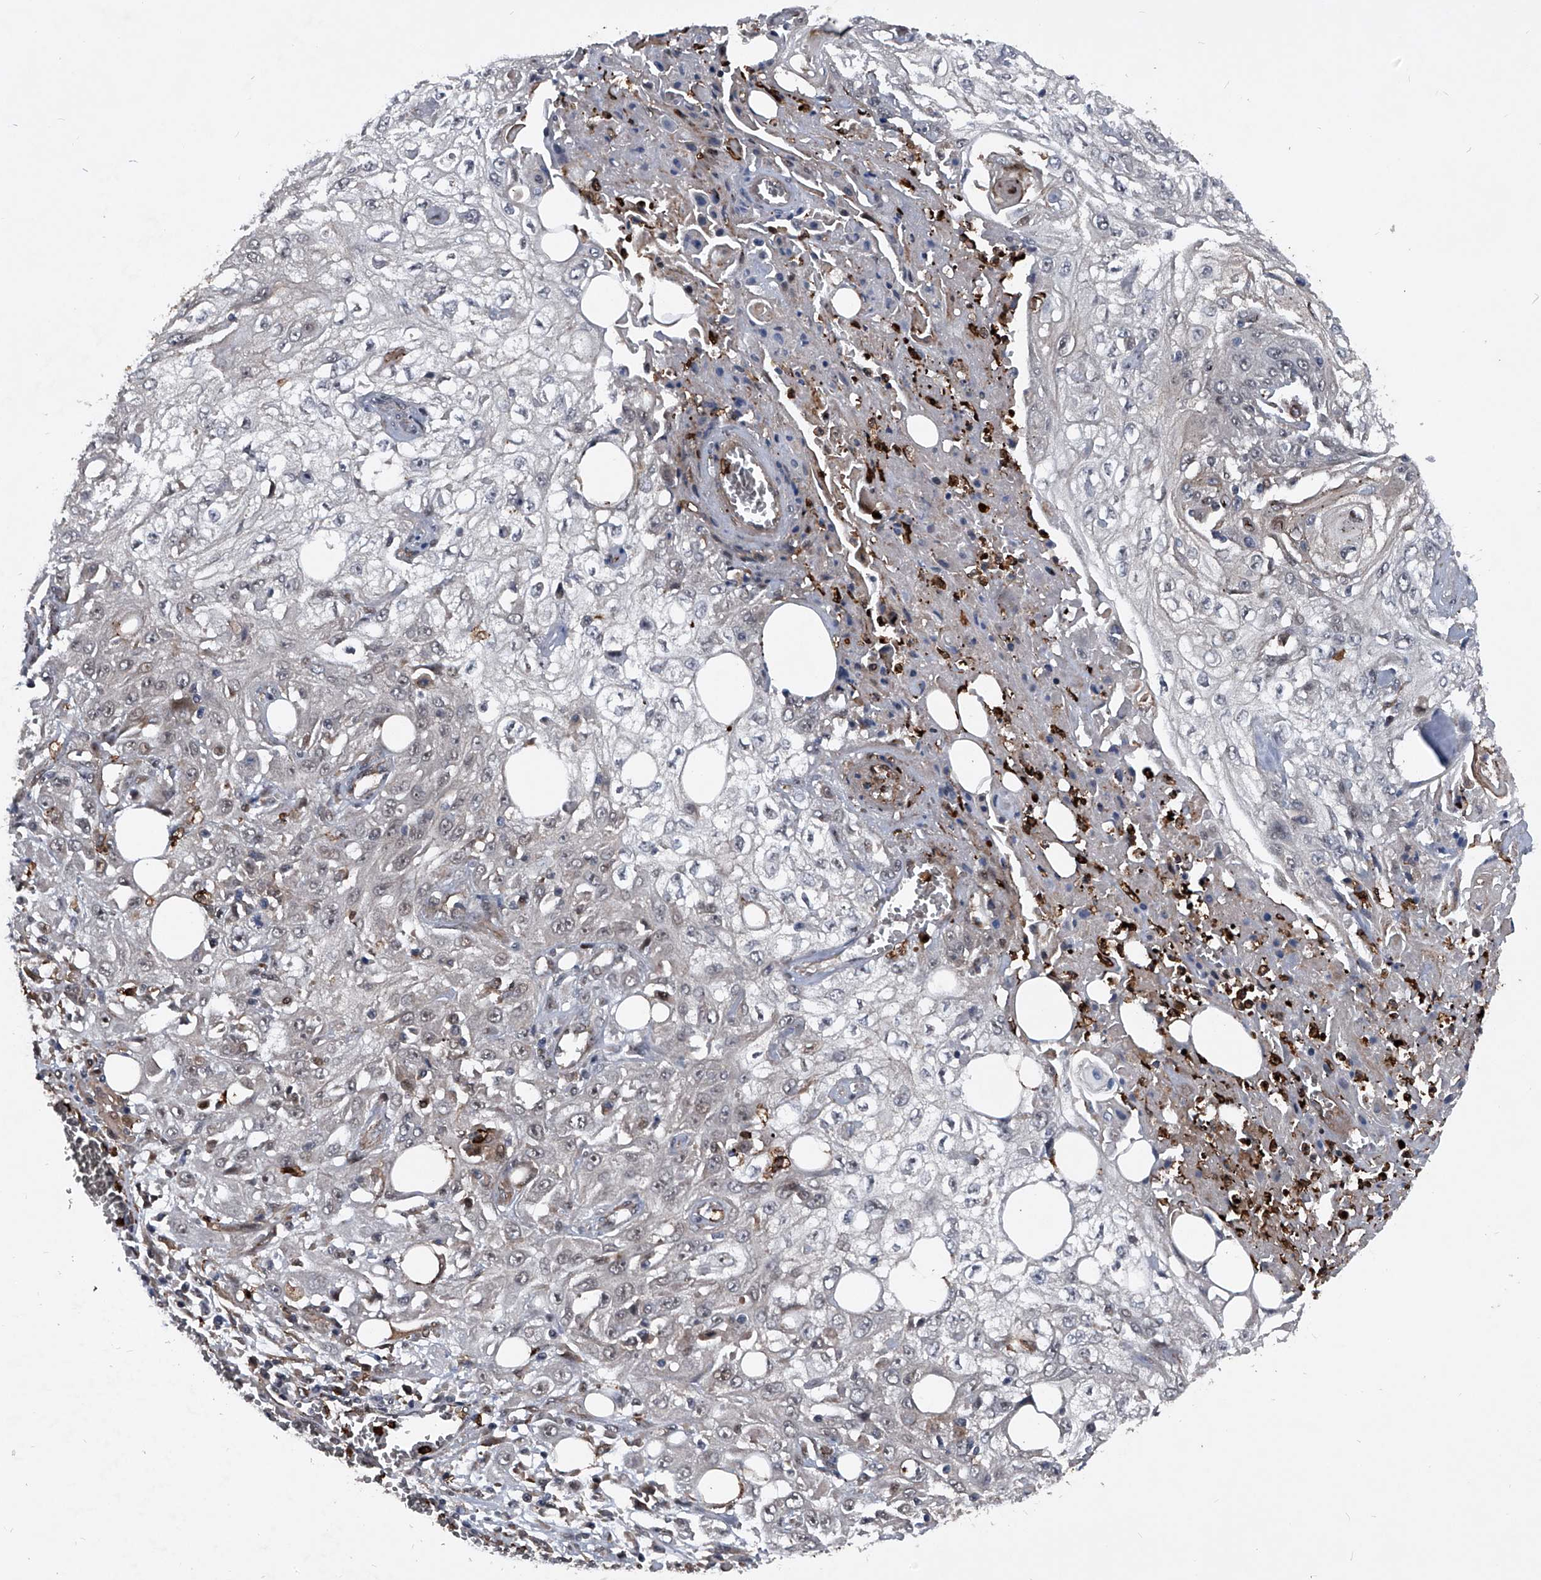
{"staining": {"intensity": "weak", "quantity": "<25%", "location": "nuclear"}, "tissue": "skin cancer", "cell_type": "Tumor cells", "image_type": "cancer", "snomed": [{"axis": "morphology", "description": "Squamous cell carcinoma, NOS"}, {"axis": "morphology", "description": "Squamous cell carcinoma, metastatic, NOS"}, {"axis": "topography", "description": "Skin"}, {"axis": "topography", "description": "Lymph node"}], "caption": "Tumor cells are negative for protein expression in human squamous cell carcinoma (skin).", "gene": "MAPKAP1", "patient": {"sex": "male", "age": 75}}